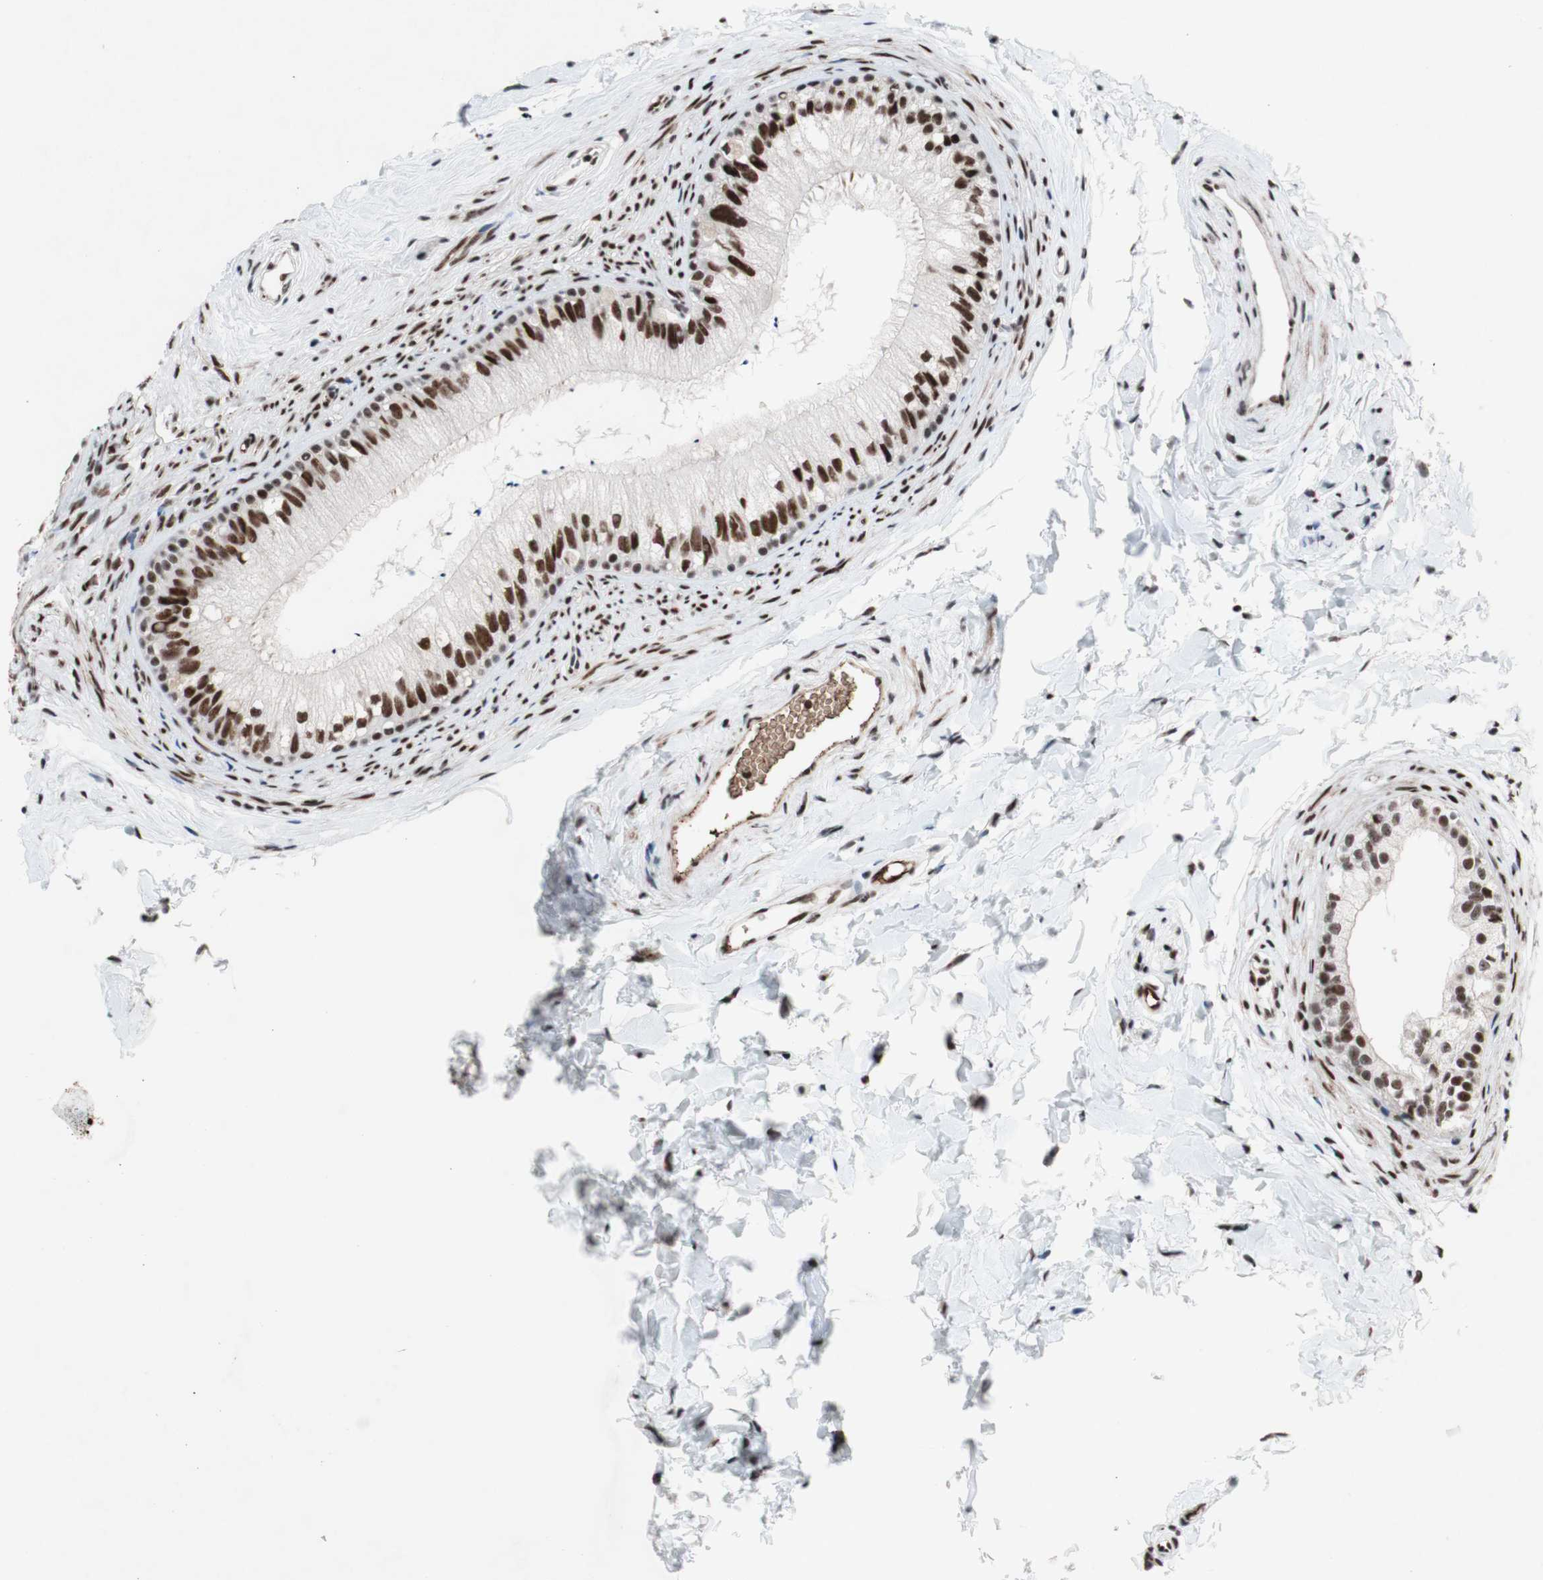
{"staining": {"intensity": "strong", "quantity": ">75%", "location": "nuclear"}, "tissue": "epididymis", "cell_type": "Glandular cells", "image_type": "normal", "snomed": [{"axis": "morphology", "description": "Normal tissue, NOS"}, {"axis": "topography", "description": "Epididymis"}], "caption": "This is a micrograph of immunohistochemistry (IHC) staining of benign epididymis, which shows strong positivity in the nuclear of glandular cells.", "gene": "TLE1", "patient": {"sex": "male", "age": 56}}